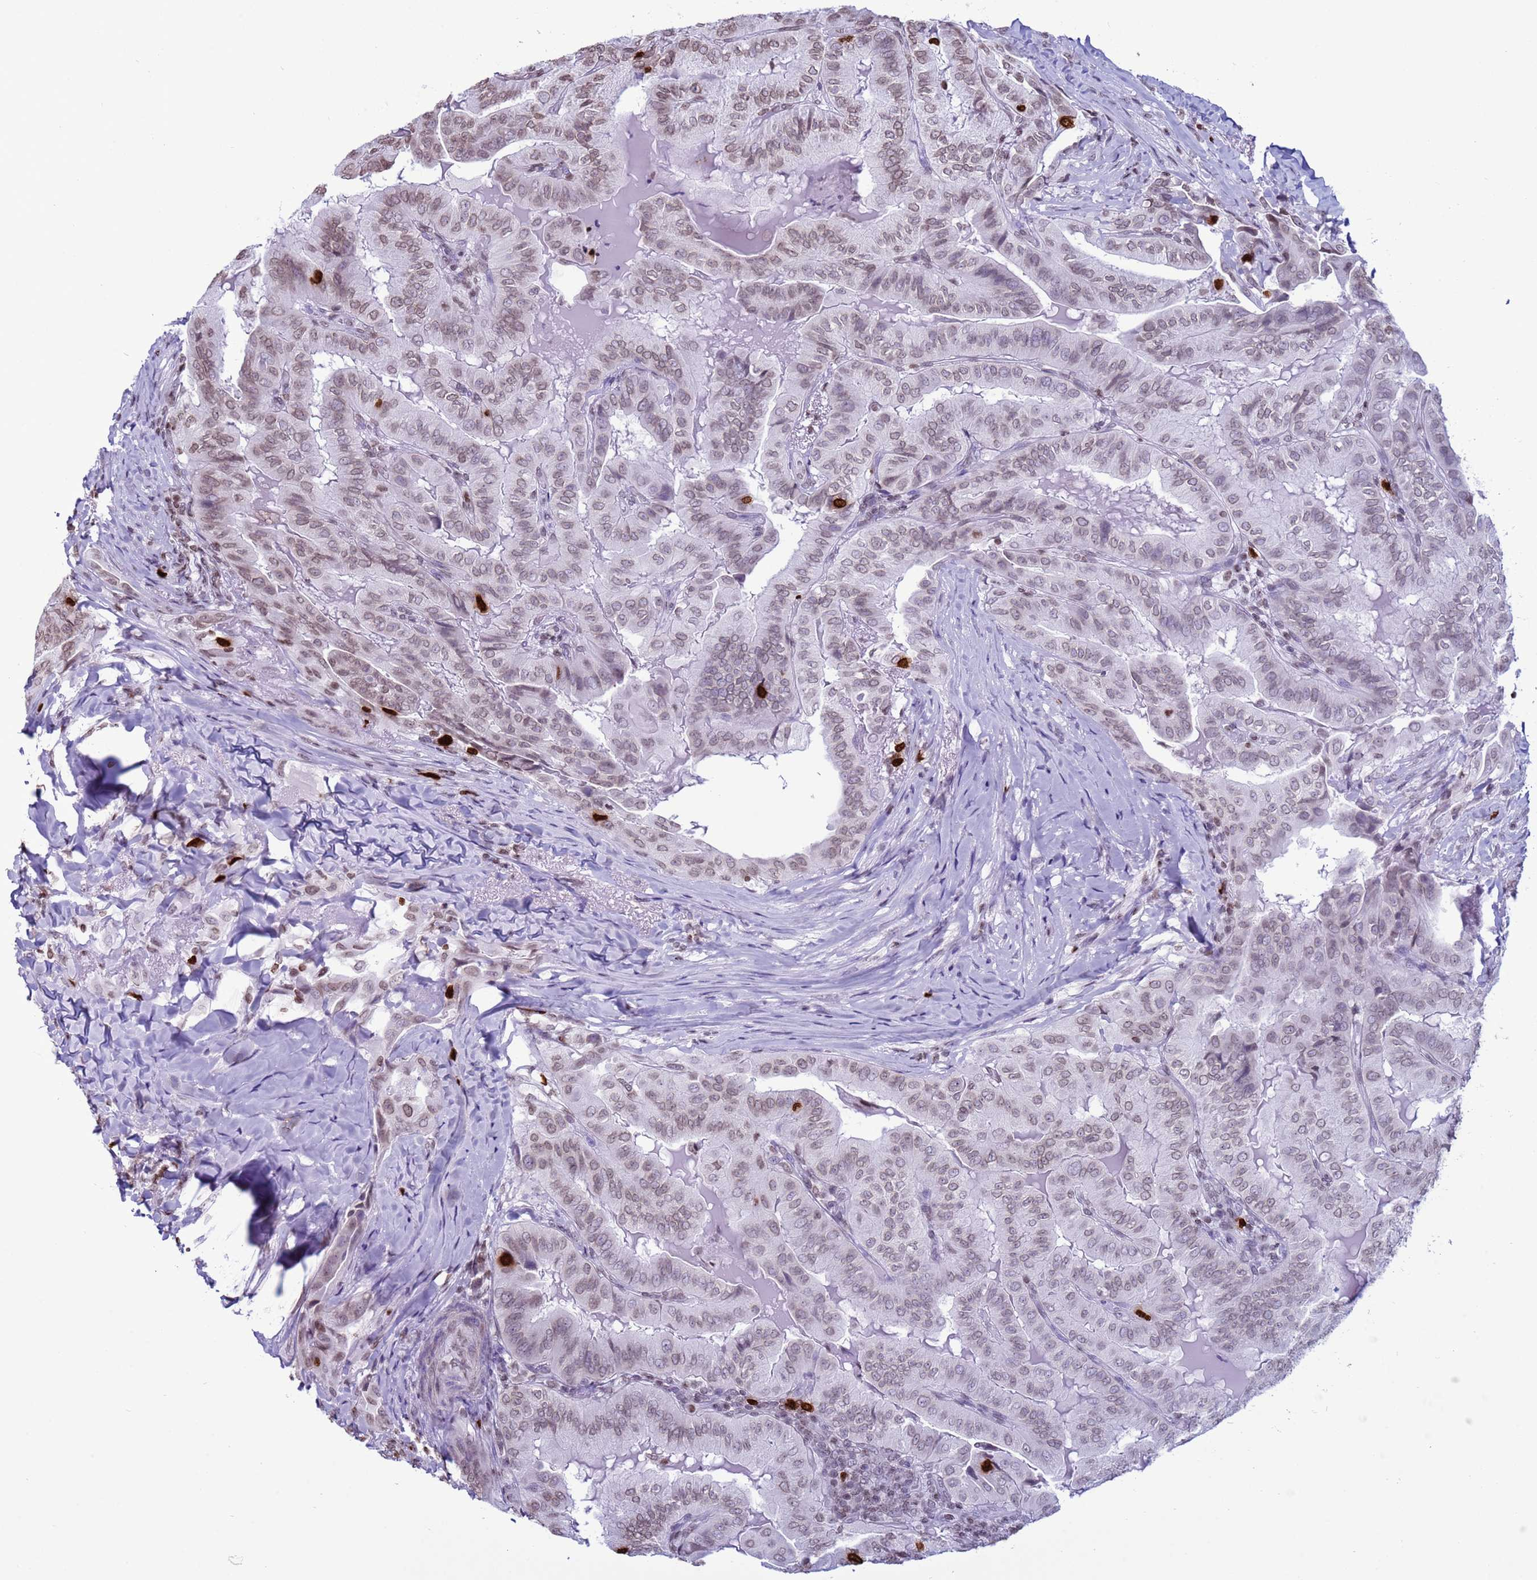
{"staining": {"intensity": "weak", "quantity": ">75%", "location": "nuclear"}, "tissue": "thyroid cancer", "cell_type": "Tumor cells", "image_type": "cancer", "snomed": [{"axis": "morphology", "description": "Papillary adenocarcinoma, NOS"}, {"axis": "topography", "description": "Thyroid gland"}], "caption": "Immunohistochemical staining of thyroid cancer shows low levels of weak nuclear positivity in about >75% of tumor cells.", "gene": "H4C8", "patient": {"sex": "female", "age": 68}}